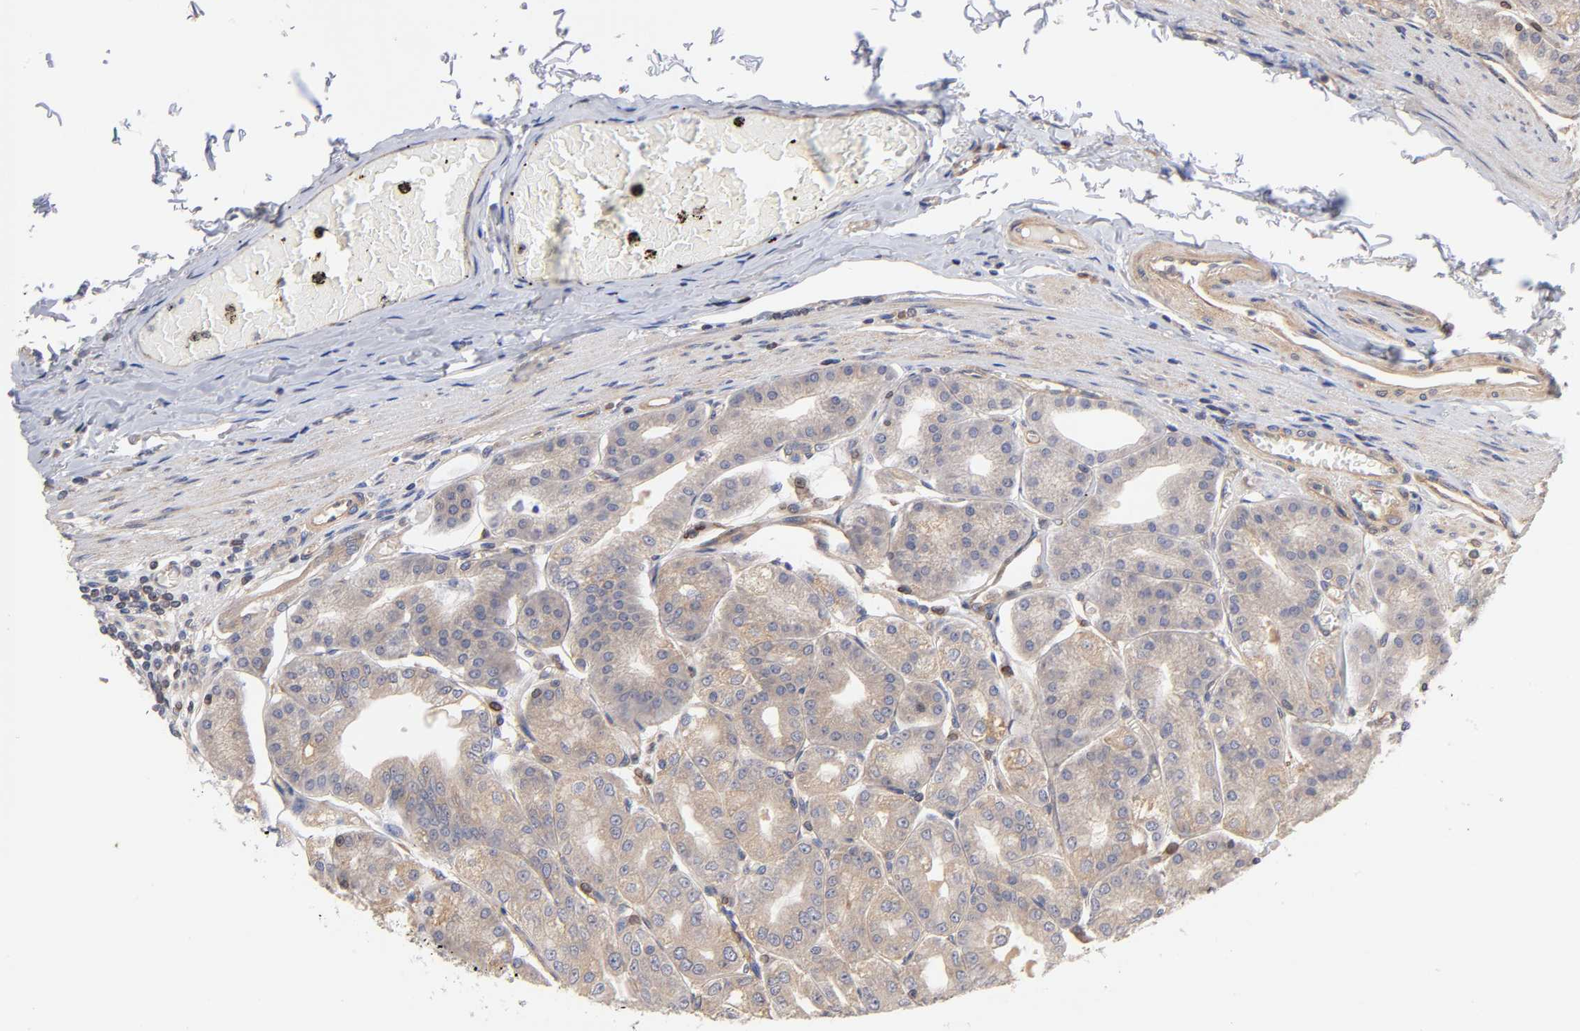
{"staining": {"intensity": "moderate", "quantity": ">75%", "location": "cytoplasmic/membranous"}, "tissue": "stomach", "cell_type": "Glandular cells", "image_type": "normal", "snomed": [{"axis": "morphology", "description": "Normal tissue, NOS"}, {"axis": "topography", "description": "Stomach, lower"}], "caption": "Glandular cells exhibit moderate cytoplasmic/membranous staining in about >75% of cells in normal stomach. The protein of interest is shown in brown color, while the nuclei are stained blue.", "gene": "STRN3", "patient": {"sex": "male", "age": 71}}